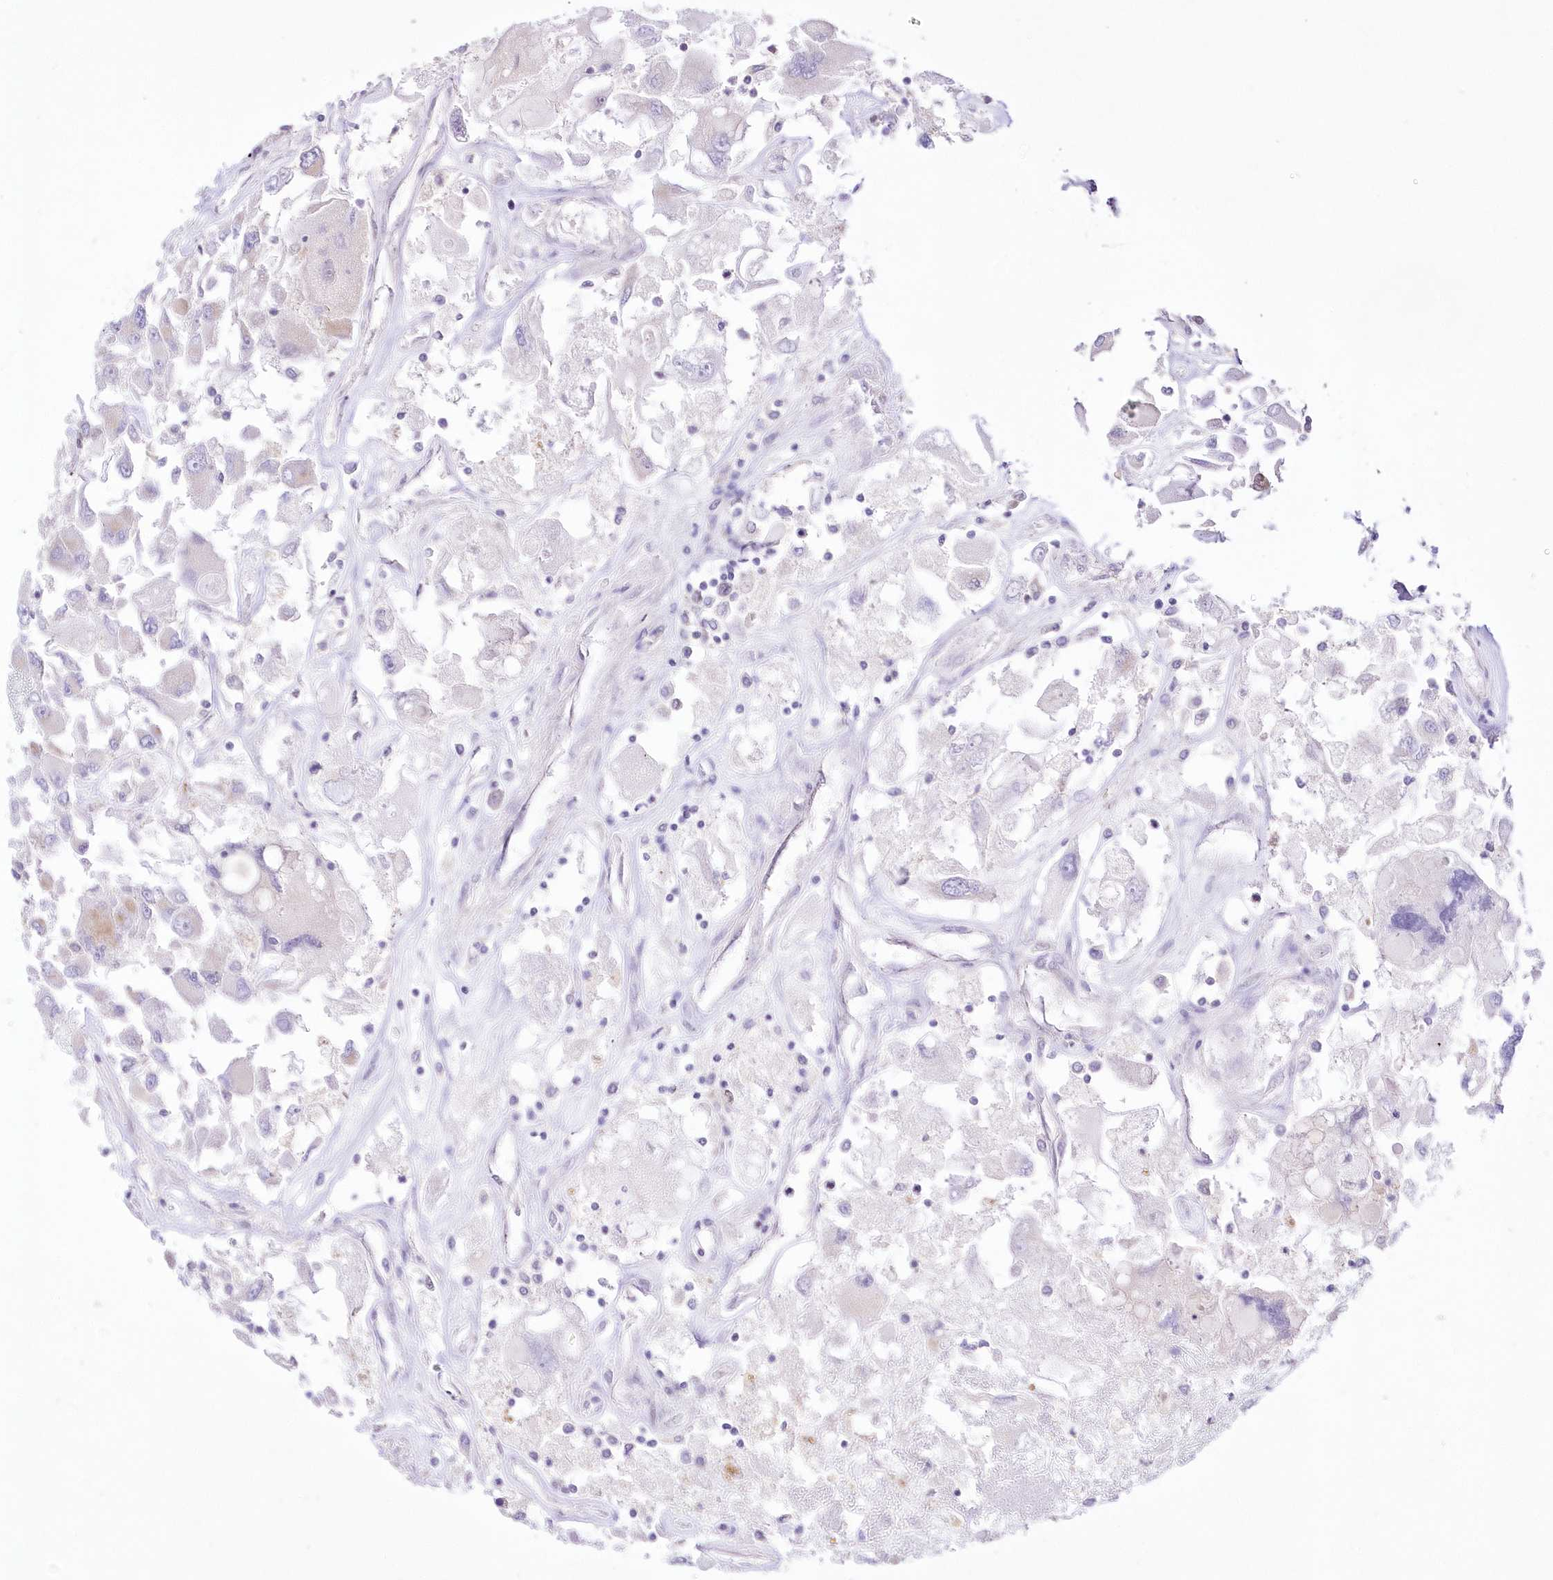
{"staining": {"intensity": "weak", "quantity": "<25%", "location": "cytoplasmic/membranous"}, "tissue": "renal cancer", "cell_type": "Tumor cells", "image_type": "cancer", "snomed": [{"axis": "morphology", "description": "Adenocarcinoma, NOS"}, {"axis": "topography", "description": "Kidney"}], "caption": "This is a histopathology image of immunohistochemistry staining of renal cancer (adenocarcinoma), which shows no expression in tumor cells. (Stains: DAB (3,3'-diaminobenzidine) IHC with hematoxylin counter stain, Microscopy: brightfield microscopy at high magnification).", "gene": "FAM241B", "patient": {"sex": "female", "age": 52}}